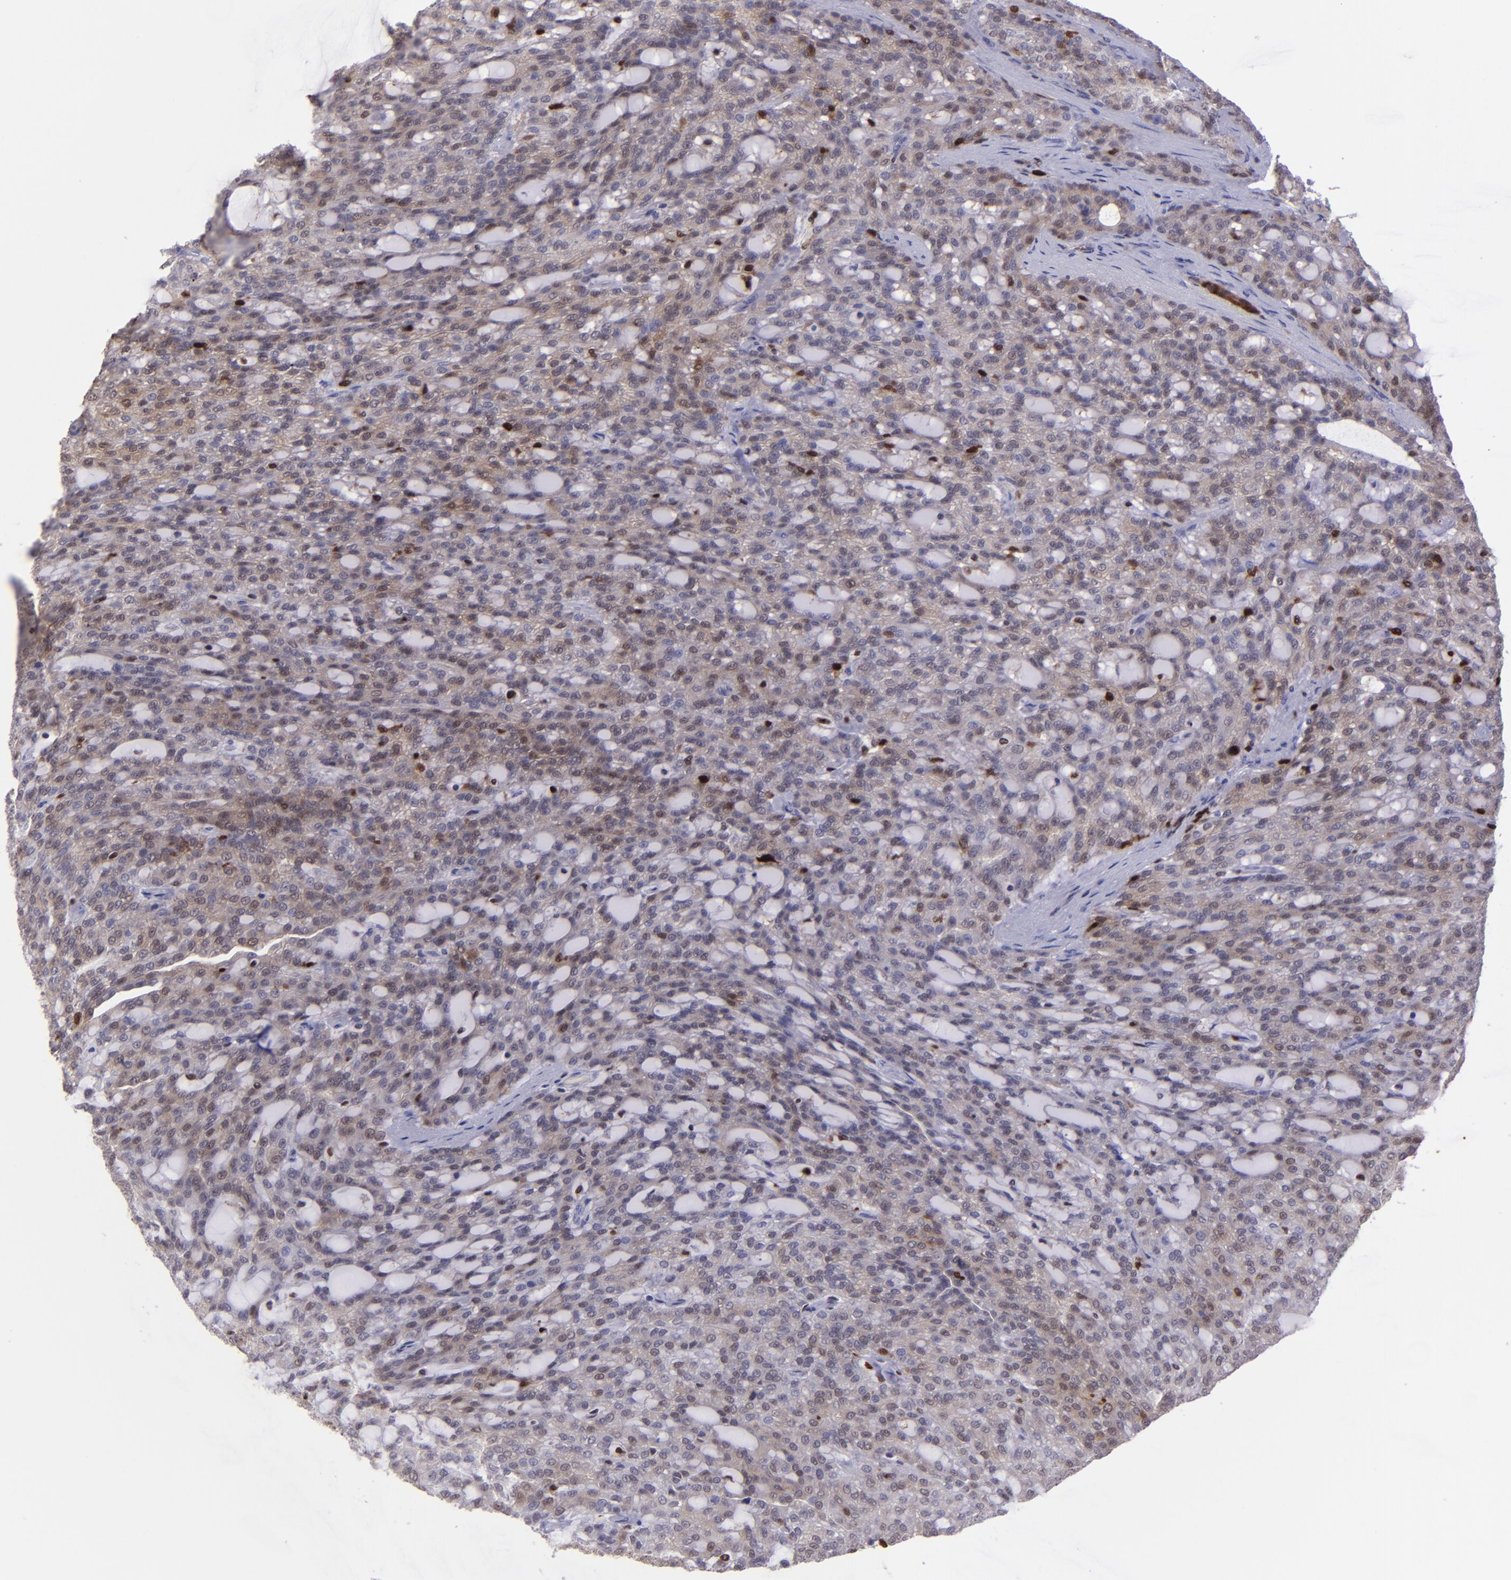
{"staining": {"intensity": "weak", "quantity": ">75%", "location": "cytoplasmic/membranous"}, "tissue": "renal cancer", "cell_type": "Tumor cells", "image_type": "cancer", "snomed": [{"axis": "morphology", "description": "Adenocarcinoma, NOS"}, {"axis": "topography", "description": "Kidney"}], "caption": "Adenocarcinoma (renal) stained for a protein reveals weak cytoplasmic/membranous positivity in tumor cells.", "gene": "TYMP", "patient": {"sex": "male", "age": 63}}